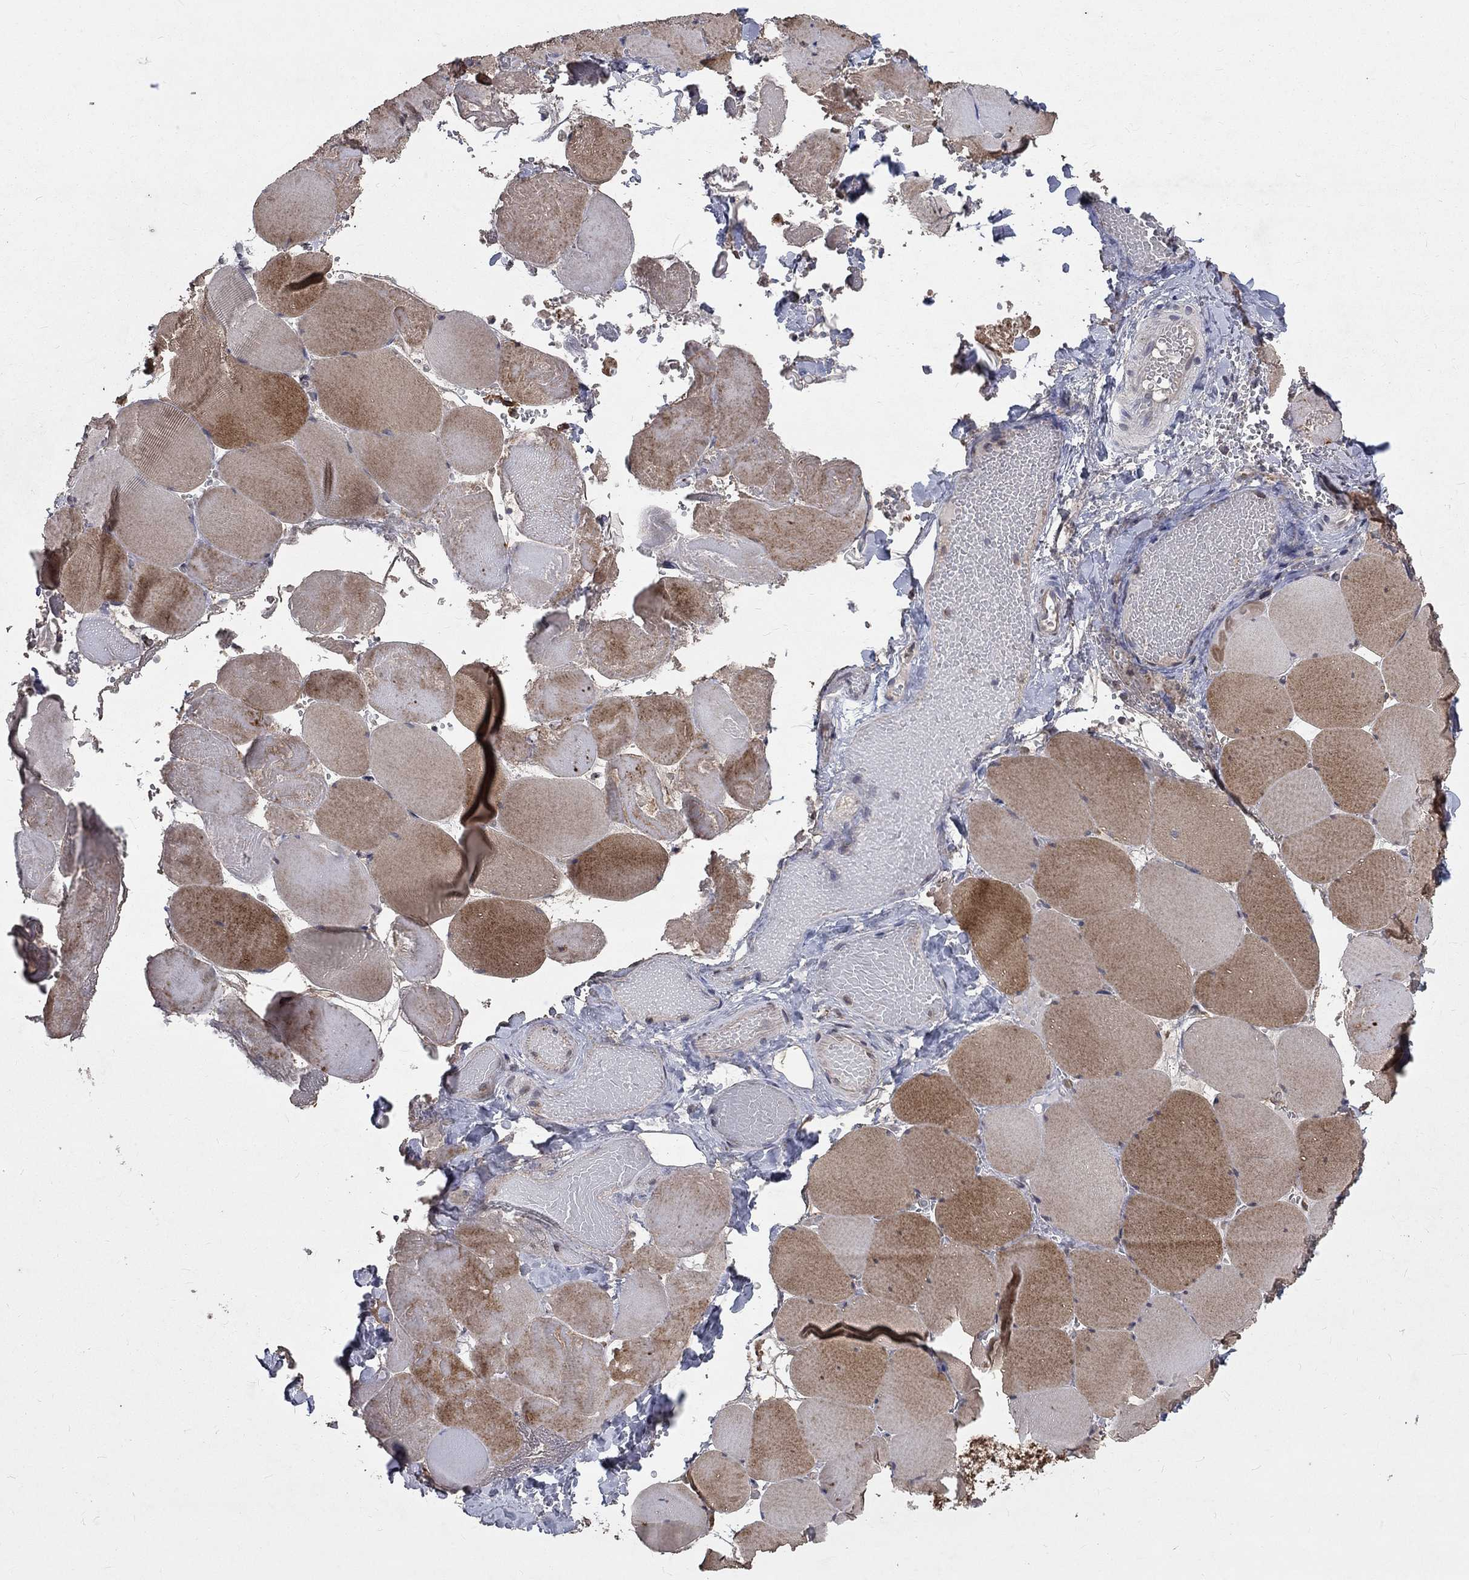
{"staining": {"intensity": "moderate", "quantity": "<25%", "location": "cytoplasmic/membranous"}, "tissue": "skeletal muscle", "cell_type": "Myocytes", "image_type": "normal", "snomed": [{"axis": "morphology", "description": "Normal tissue, NOS"}, {"axis": "morphology", "description": "Malignant melanoma, Metastatic site"}, {"axis": "topography", "description": "Skeletal muscle"}], "caption": "The micrograph exhibits a brown stain indicating the presence of a protein in the cytoplasmic/membranous of myocytes in skeletal muscle.", "gene": "CHST5", "patient": {"sex": "male", "age": 50}}